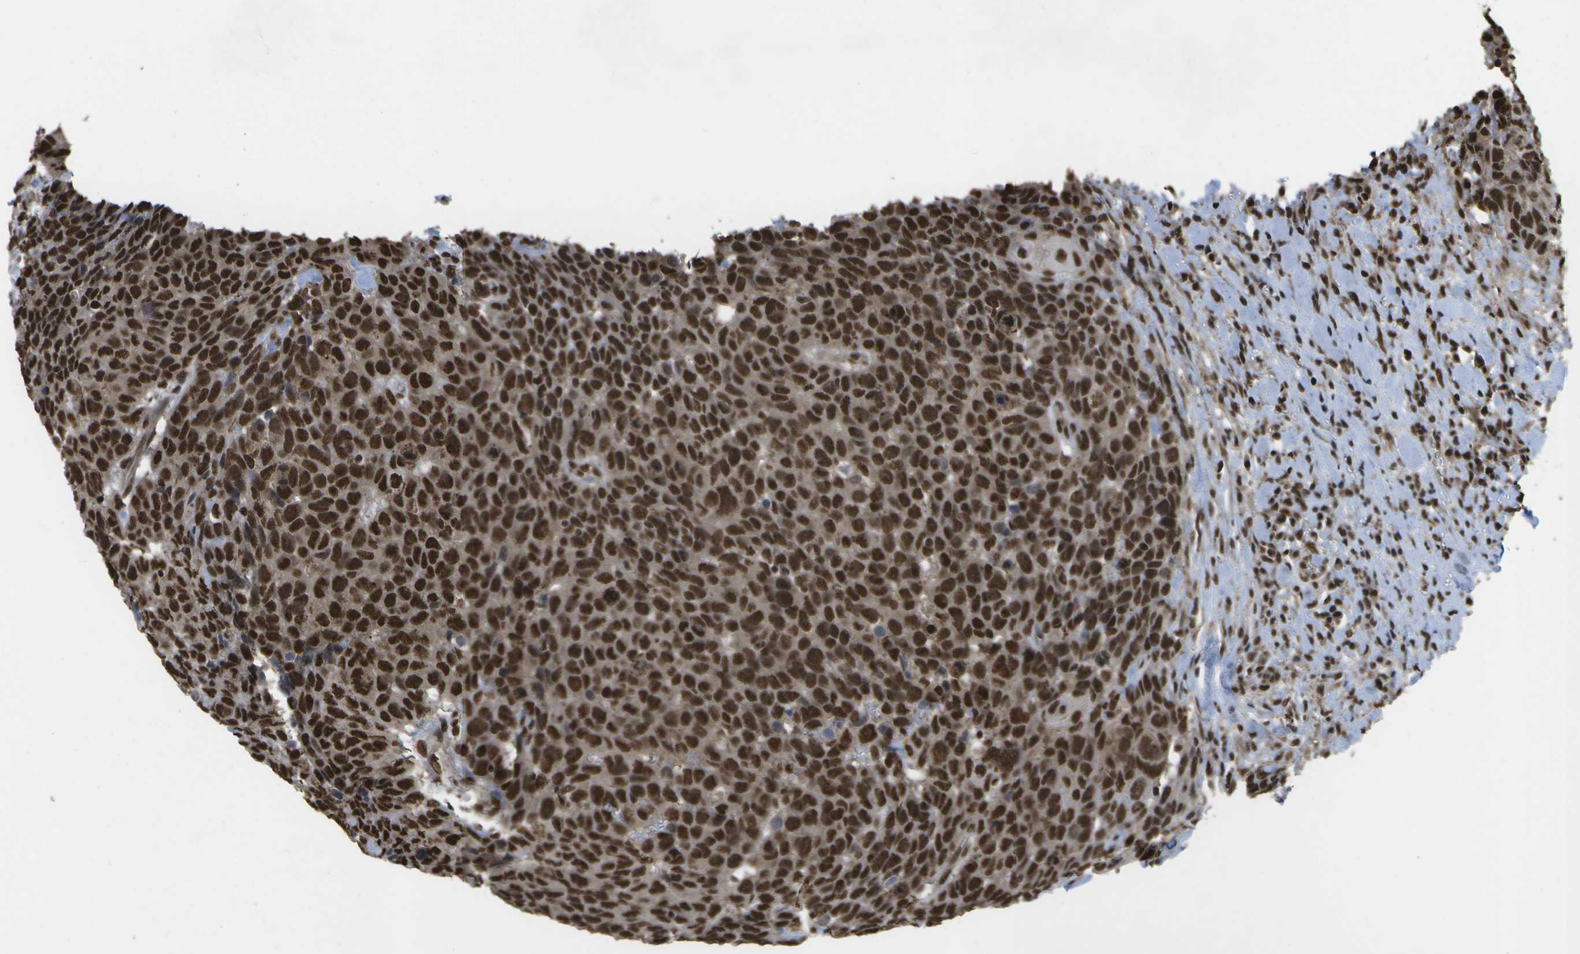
{"staining": {"intensity": "strong", "quantity": ">75%", "location": "nuclear"}, "tissue": "head and neck cancer", "cell_type": "Tumor cells", "image_type": "cancer", "snomed": [{"axis": "morphology", "description": "Squamous cell carcinoma, NOS"}, {"axis": "topography", "description": "Head-Neck"}], "caption": "Brown immunohistochemical staining in human head and neck squamous cell carcinoma shows strong nuclear positivity in about >75% of tumor cells.", "gene": "SPEN", "patient": {"sex": "male", "age": 66}}